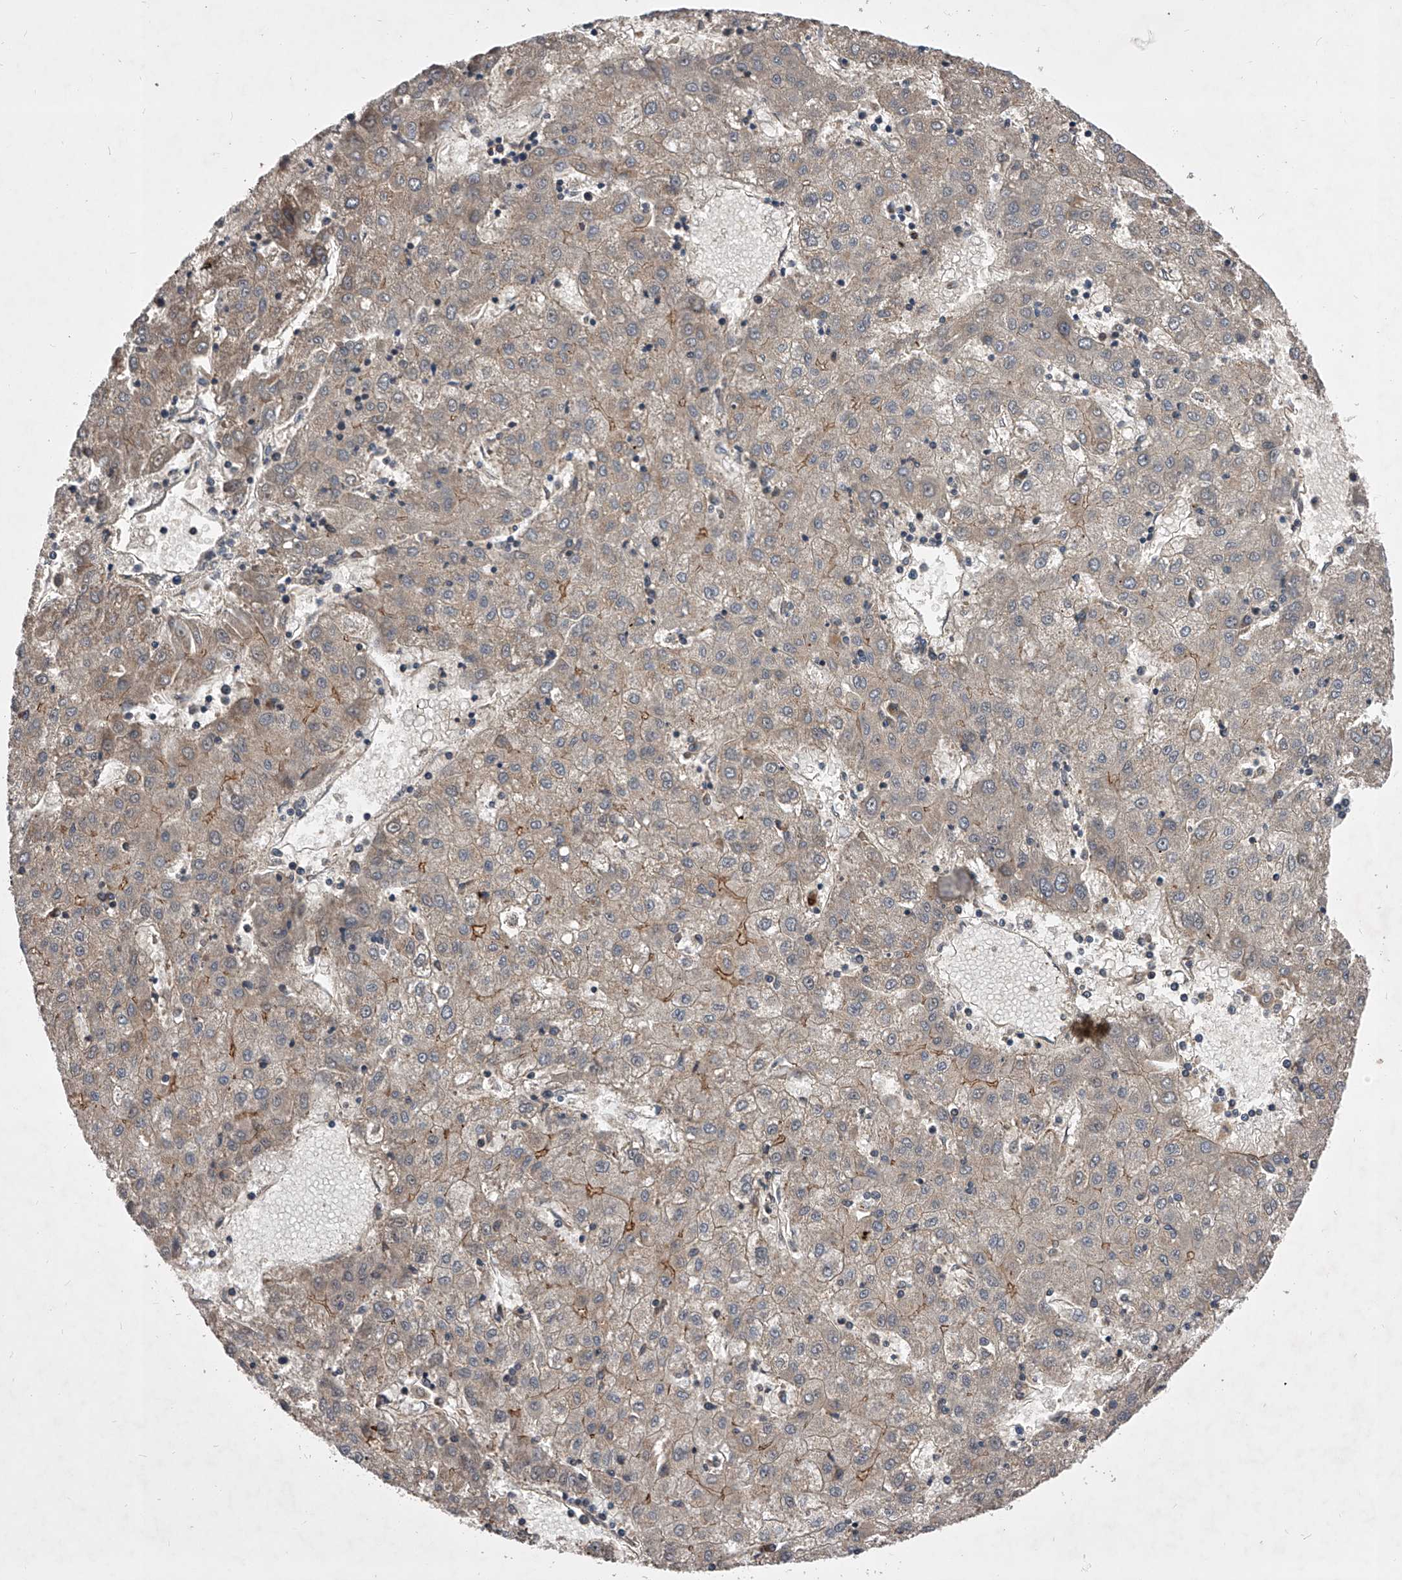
{"staining": {"intensity": "moderate", "quantity": "<25%", "location": "cytoplasmic/membranous"}, "tissue": "liver cancer", "cell_type": "Tumor cells", "image_type": "cancer", "snomed": [{"axis": "morphology", "description": "Carcinoma, Hepatocellular, NOS"}, {"axis": "topography", "description": "Liver"}], "caption": "This is an image of immunohistochemistry staining of liver cancer, which shows moderate staining in the cytoplasmic/membranous of tumor cells.", "gene": "CUL7", "patient": {"sex": "male", "age": 72}}